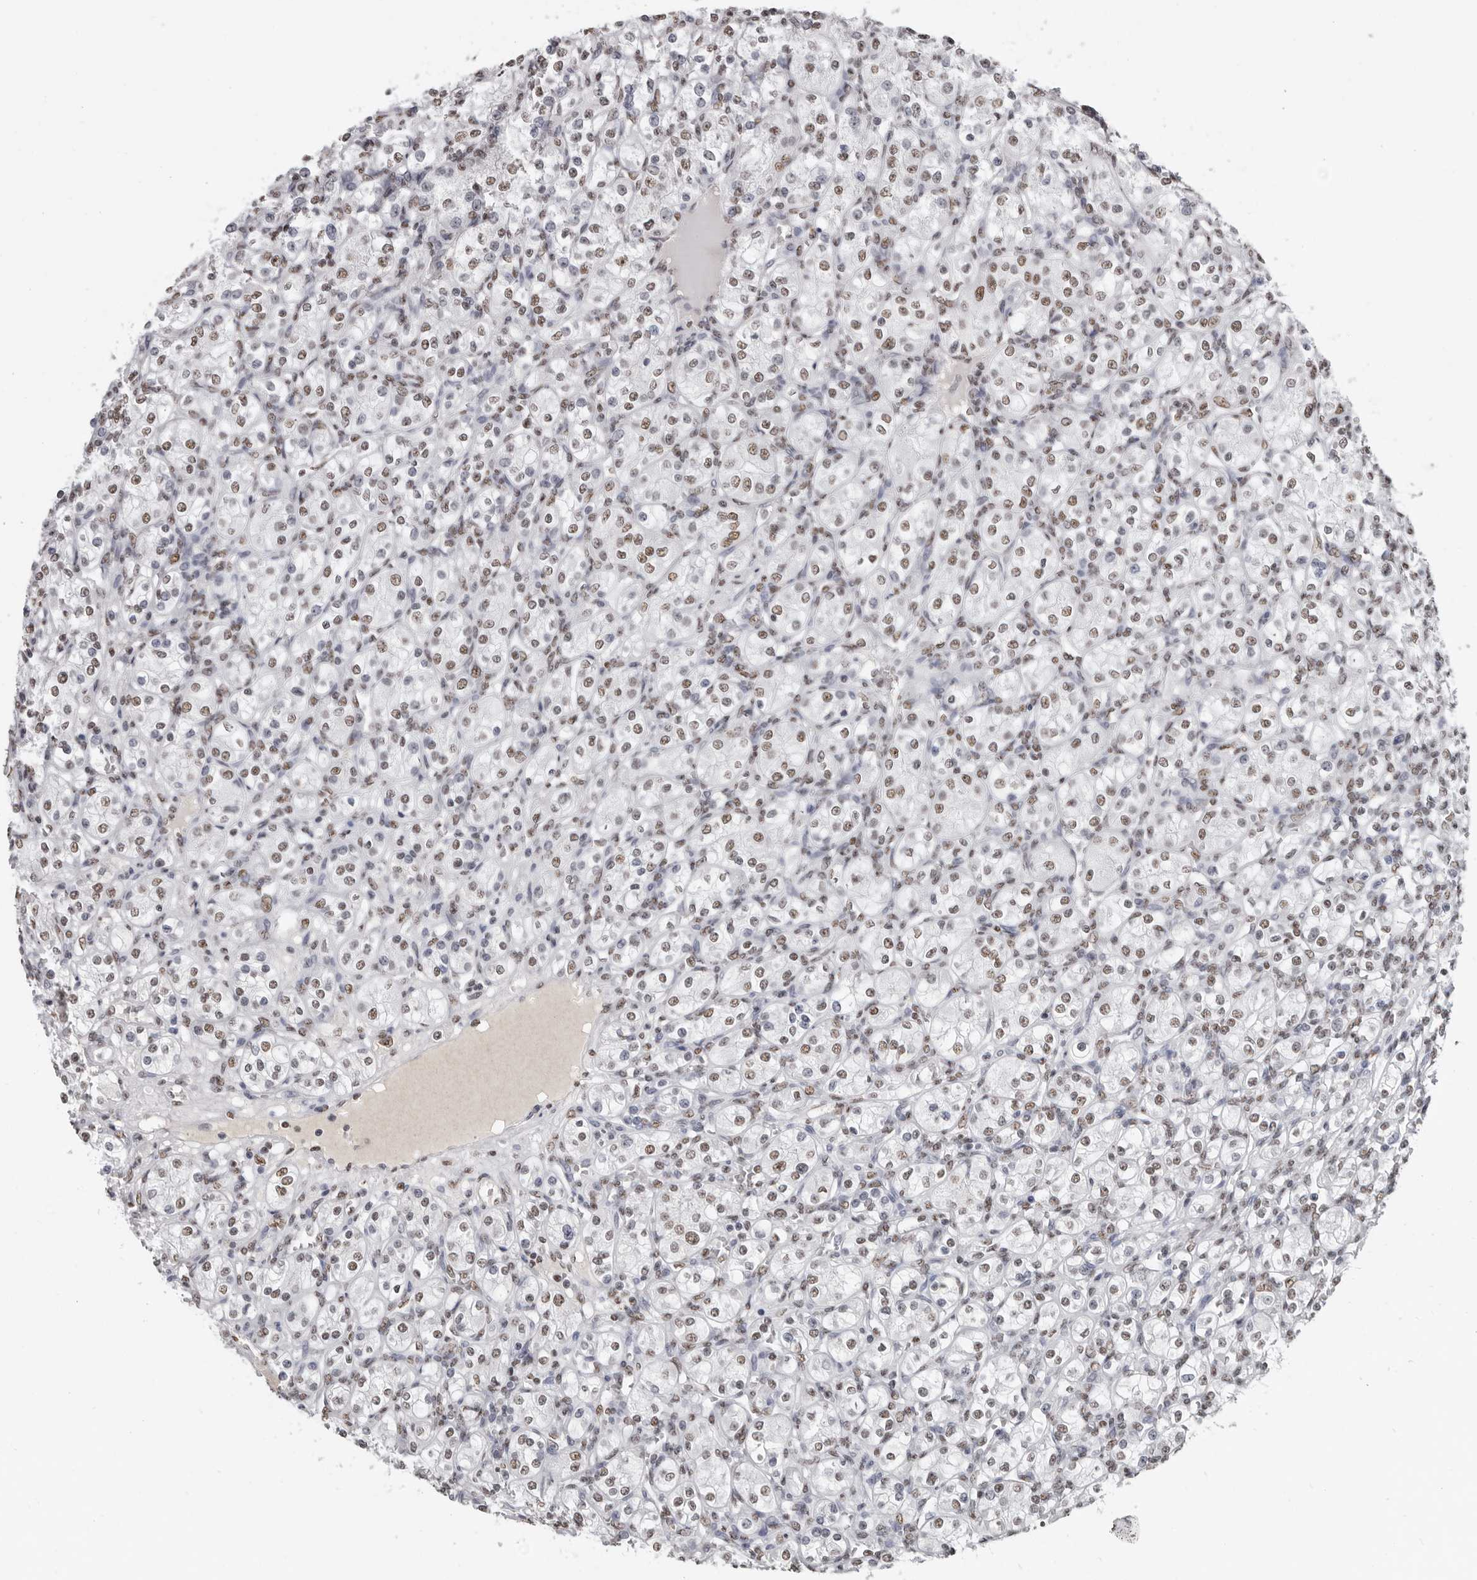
{"staining": {"intensity": "moderate", "quantity": ">75%", "location": "nuclear"}, "tissue": "renal cancer", "cell_type": "Tumor cells", "image_type": "cancer", "snomed": [{"axis": "morphology", "description": "Adenocarcinoma, NOS"}, {"axis": "topography", "description": "Kidney"}], "caption": "Renal cancer (adenocarcinoma) stained with immunohistochemistry (IHC) reveals moderate nuclear expression in about >75% of tumor cells. (IHC, brightfield microscopy, high magnification).", "gene": "SCAF4", "patient": {"sex": "male", "age": 77}}